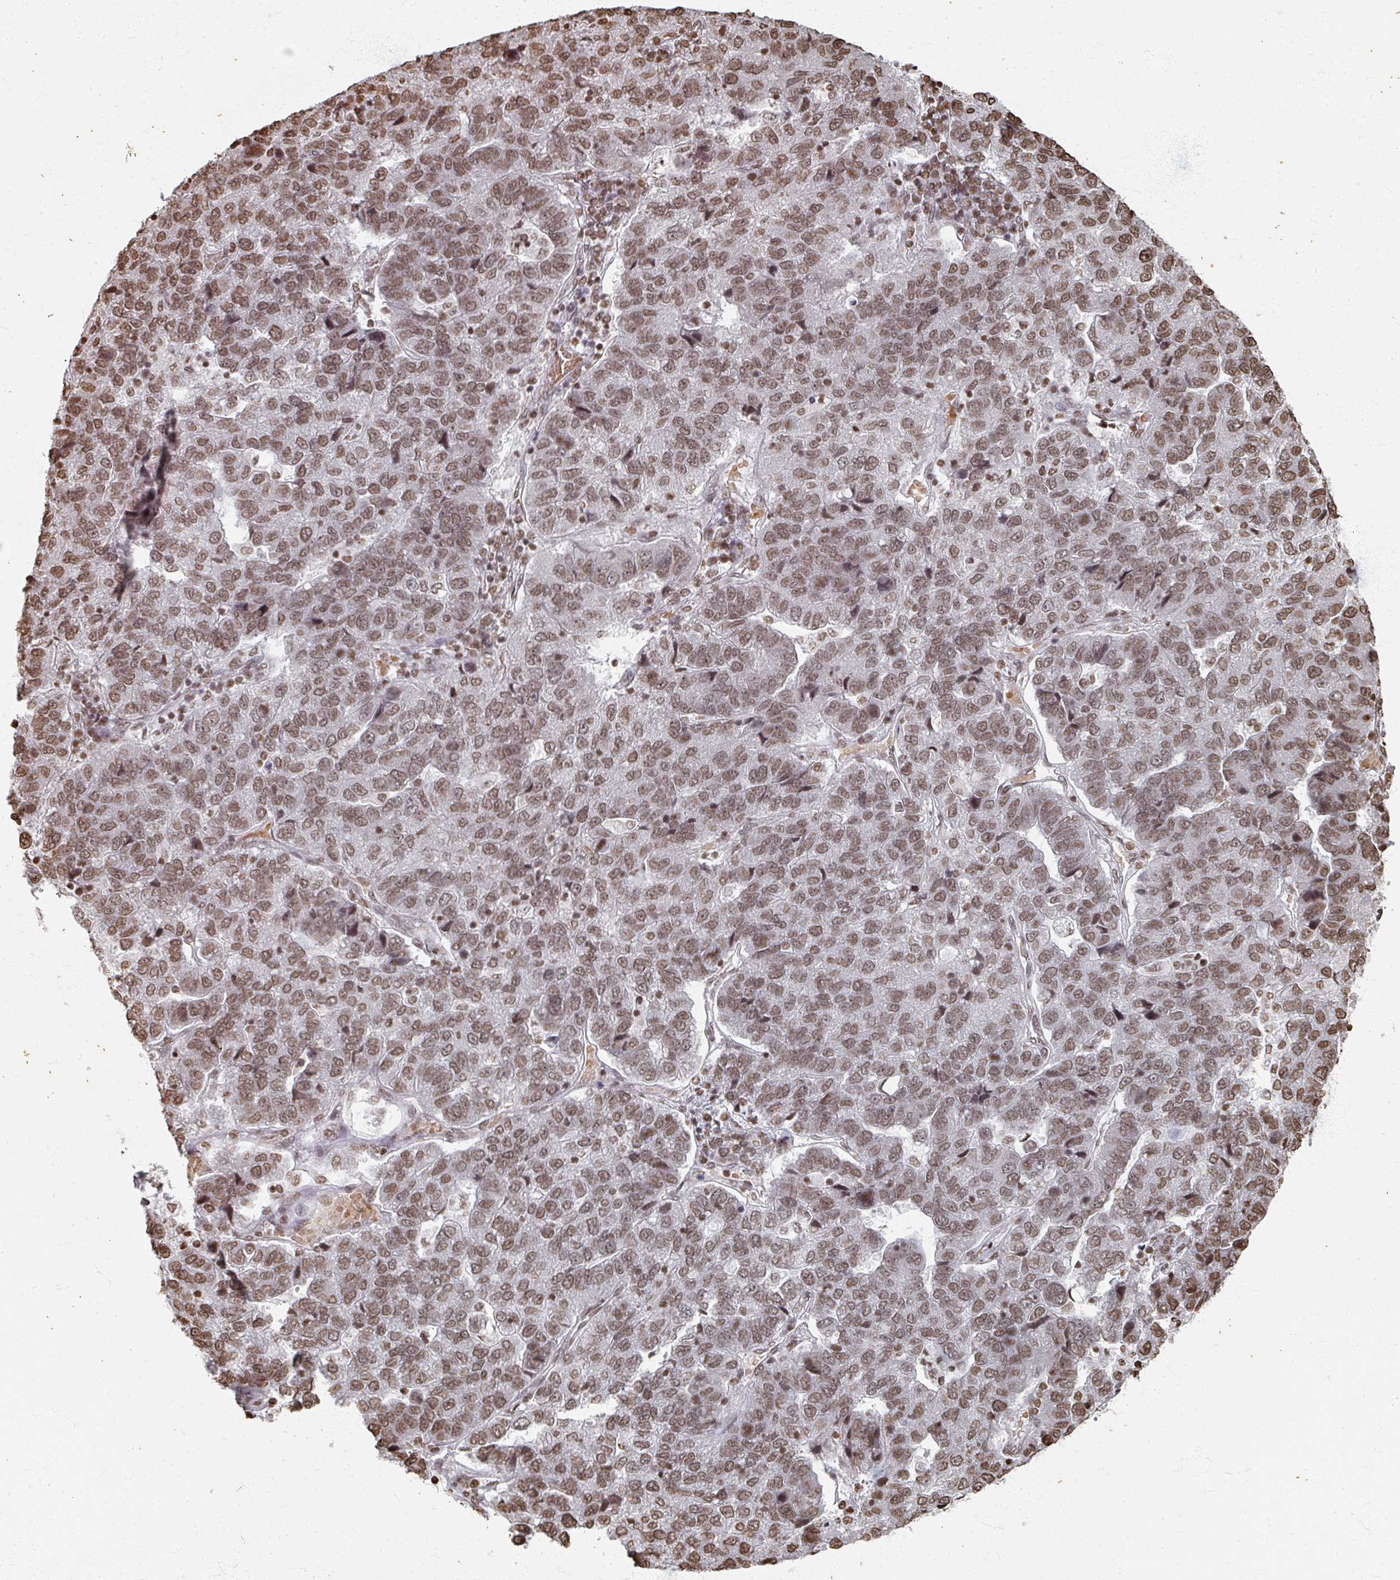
{"staining": {"intensity": "moderate", "quantity": ">75%", "location": "nuclear"}, "tissue": "pancreatic cancer", "cell_type": "Tumor cells", "image_type": "cancer", "snomed": [{"axis": "morphology", "description": "Adenocarcinoma, NOS"}, {"axis": "topography", "description": "Pancreas"}], "caption": "The histopathology image reveals immunohistochemical staining of adenocarcinoma (pancreatic). There is moderate nuclear expression is appreciated in approximately >75% of tumor cells.", "gene": "DCUN1D5", "patient": {"sex": "female", "age": 61}}